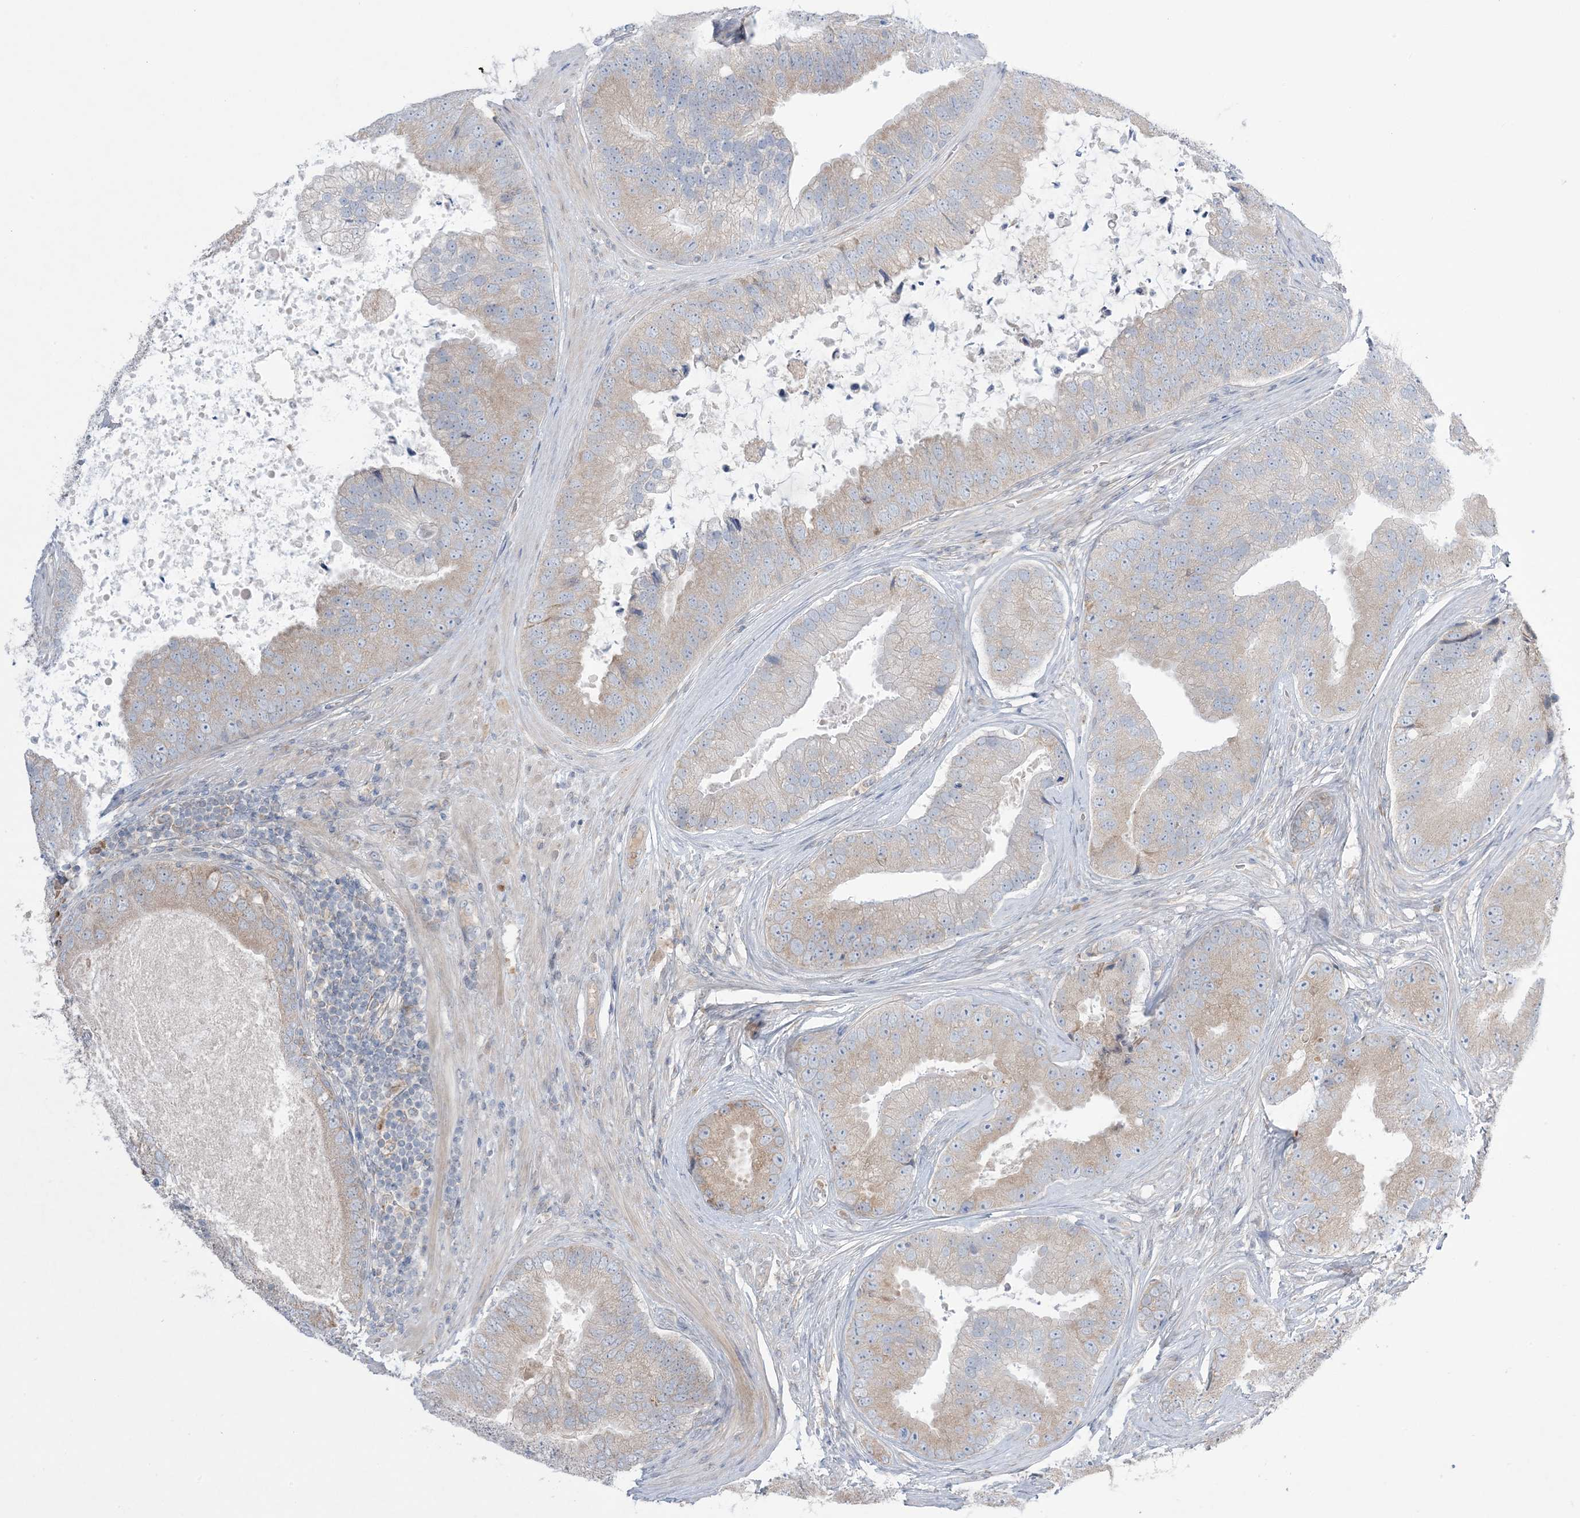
{"staining": {"intensity": "weak", "quantity": "25%-75%", "location": "cytoplasmic/membranous"}, "tissue": "prostate cancer", "cell_type": "Tumor cells", "image_type": "cancer", "snomed": [{"axis": "morphology", "description": "Adenocarcinoma, High grade"}, {"axis": "topography", "description": "Prostate"}], "caption": "High-magnification brightfield microscopy of prostate adenocarcinoma (high-grade) stained with DAB (3,3'-diaminobenzidine) (brown) and counterstained with hematoxylin (blue). tumor cells exhibit weak cytoplasmic/membranous staining is identified in about25%-75% of cells. (DAB IHC with brightfield microscopy, high magnification).", "gene": "MMGT1", "patient": {"sex": "male", "age": 70}}